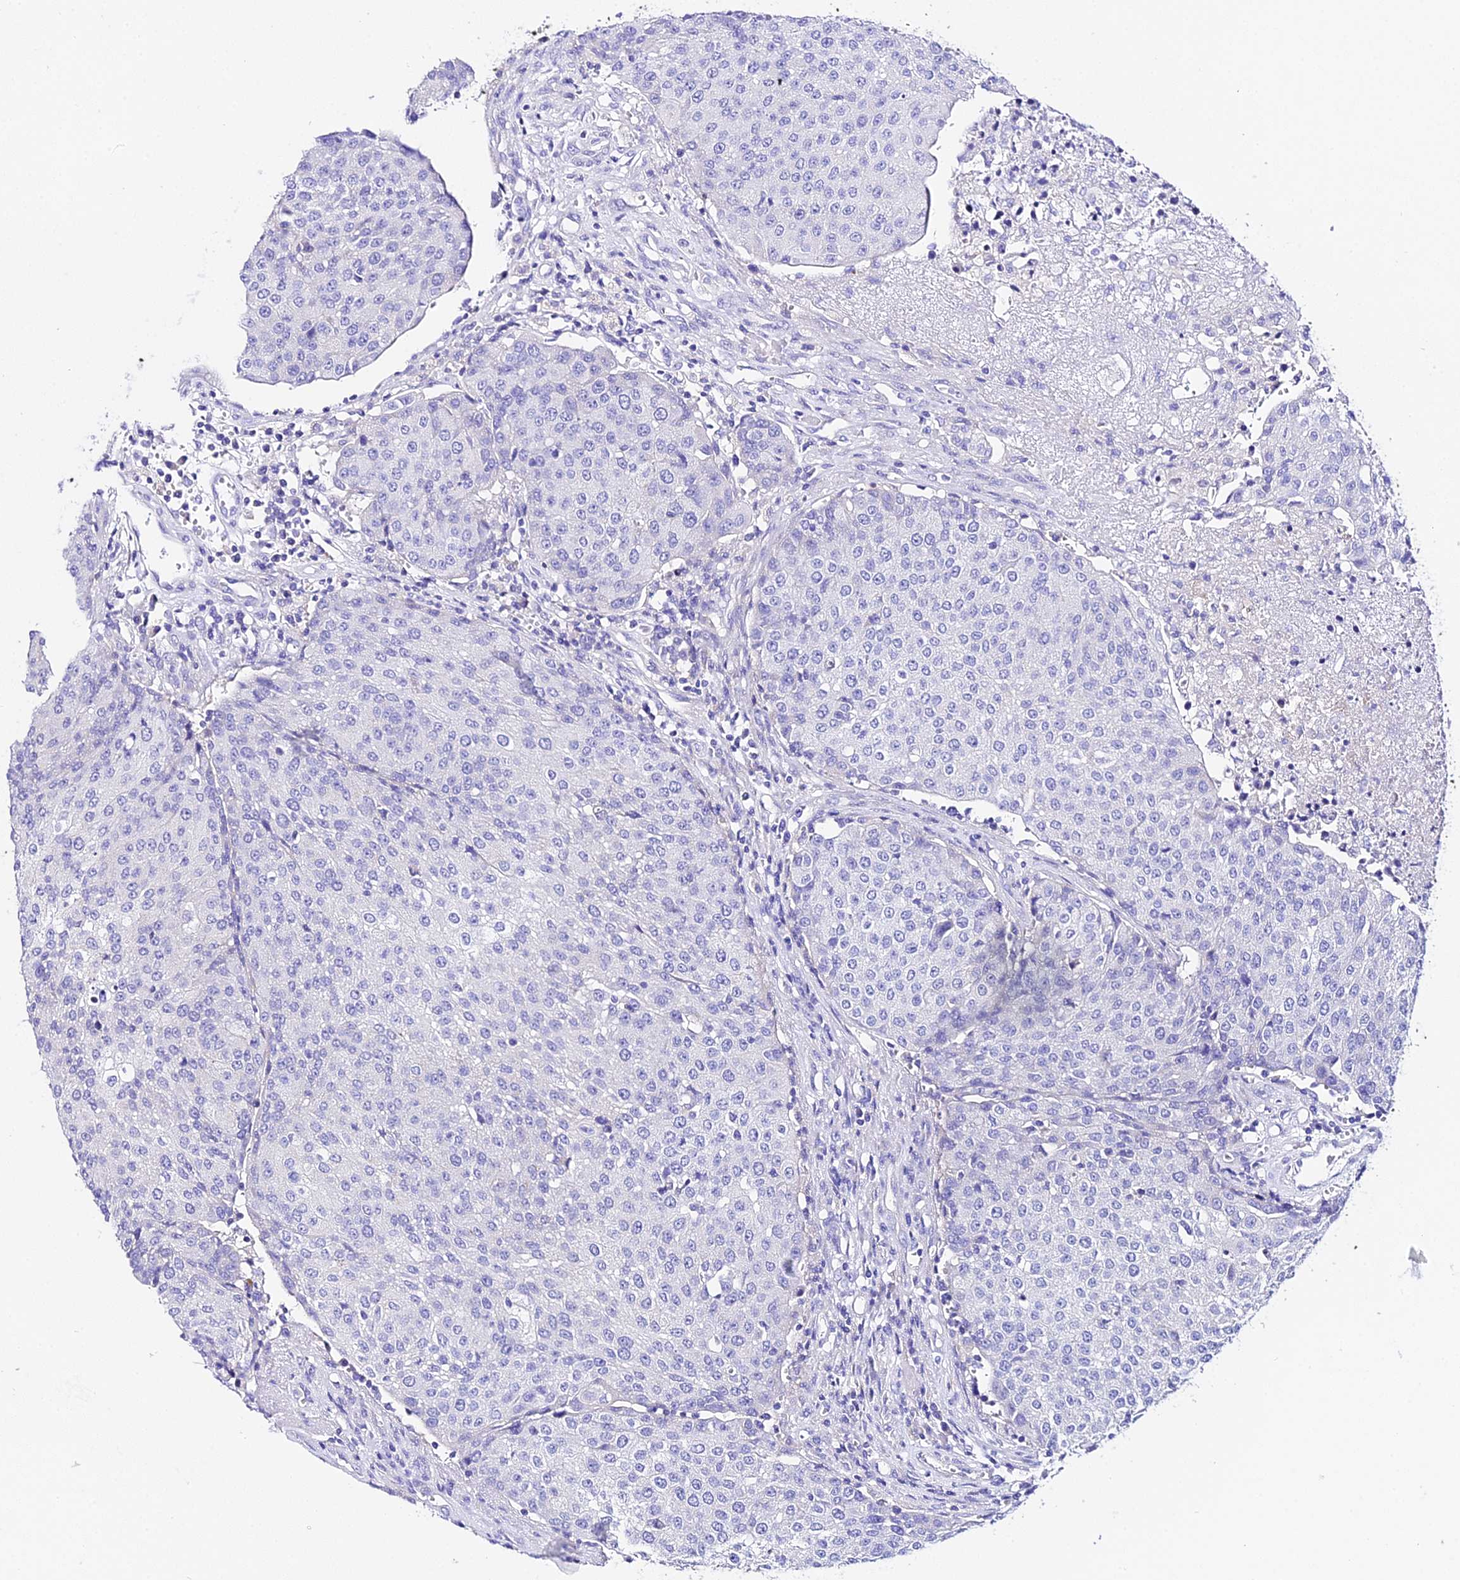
{"staining": {"intensity": "negative", "quantity": "none", "location": "none"}, "tissue": "urothelial cancer", "cell_type": "Tumor cells", "image_type": "cancer", "snomed": [{"axis": "morphology", "description": "Urothelial carcinoma, High grade"}, {"axis": "topography", "description": "Urinary bladder"}], "caption": "The image demonstrates no significant expression in tumor cells of urothelial cancer.", "gene": "TMEM117", "patient": {"sex": "female", "age": 85}}